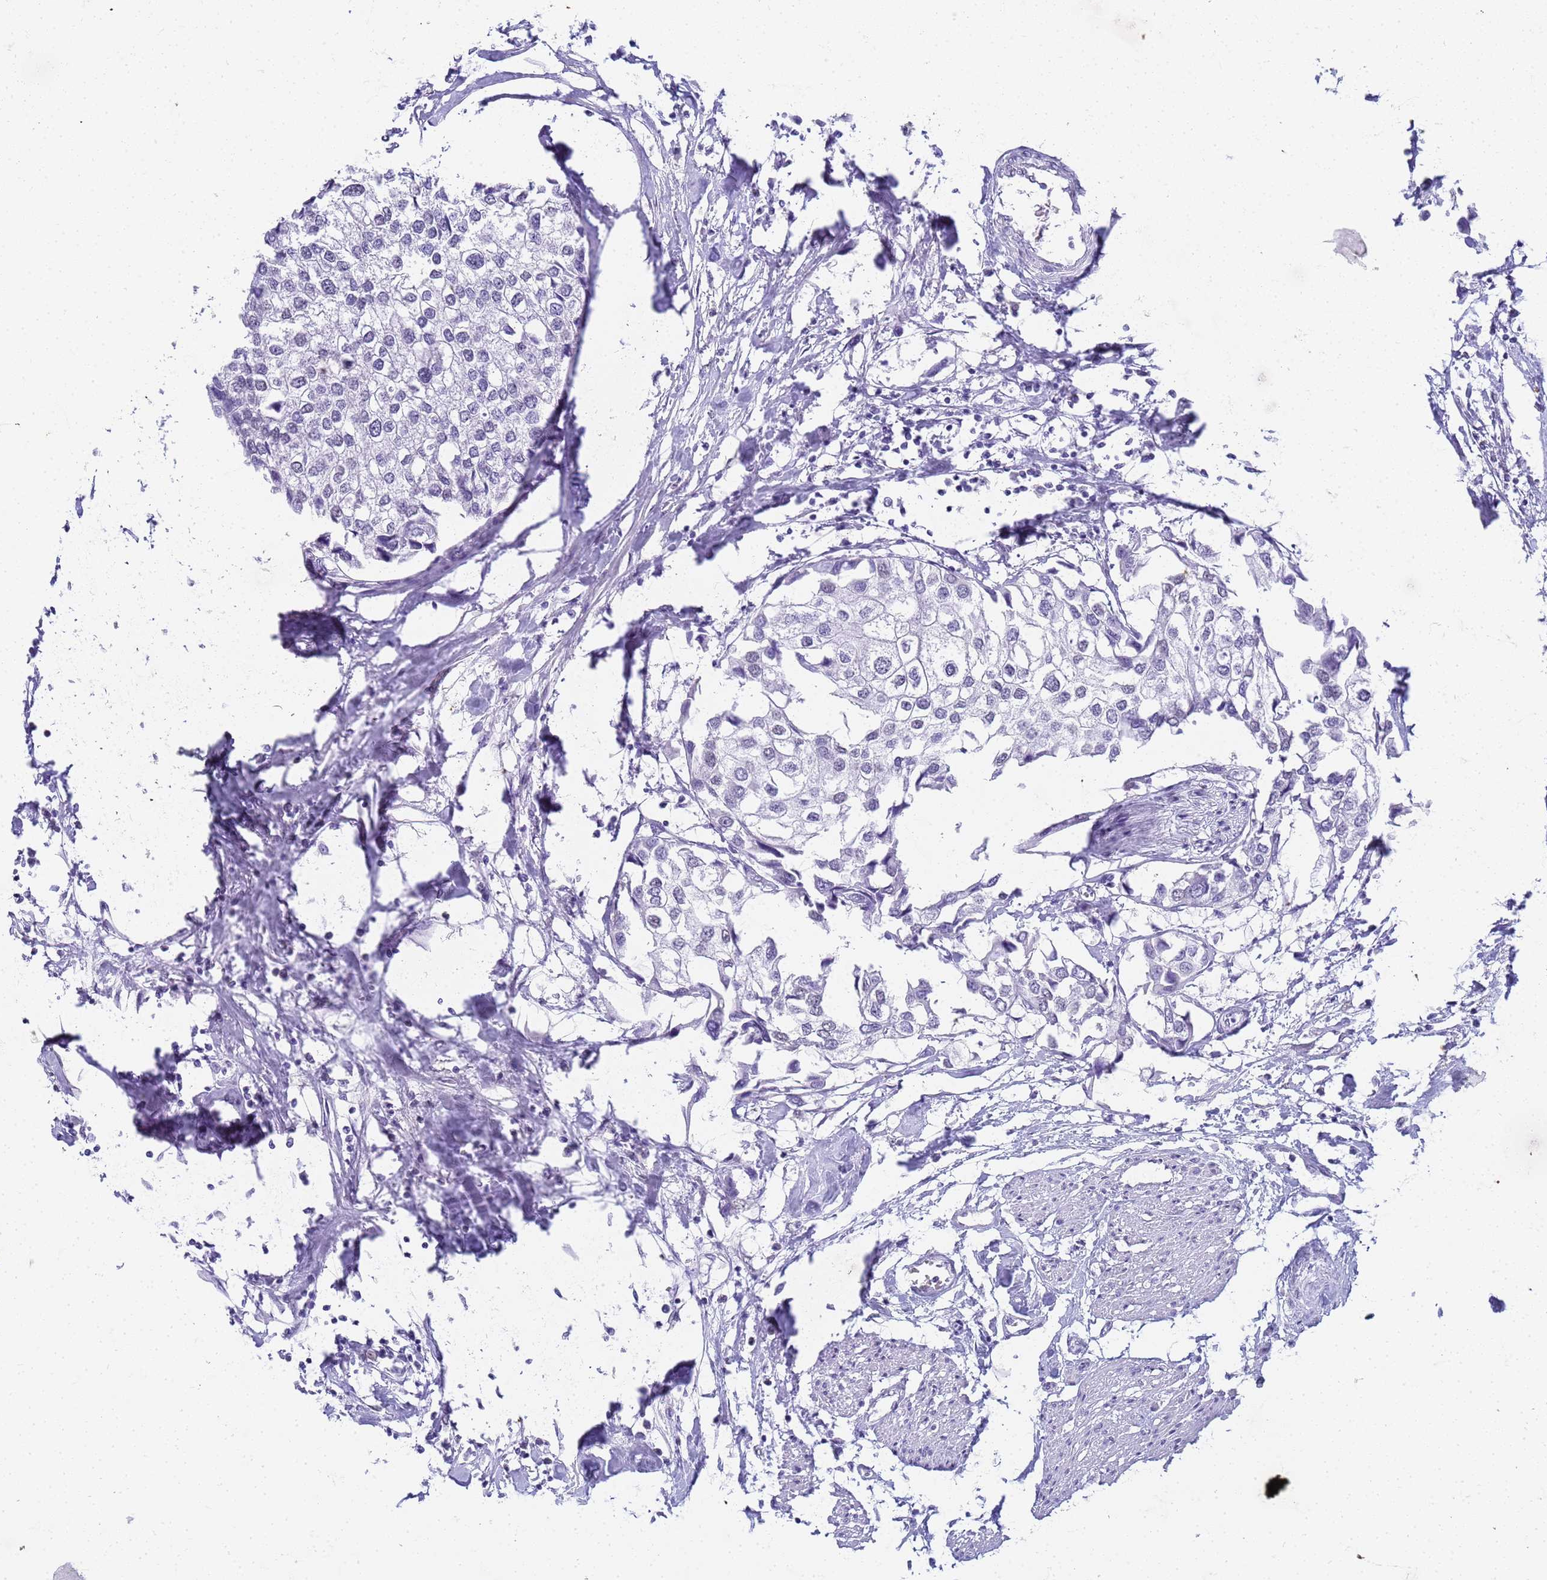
{"staining": {"intensity": "negative", "quantity": "none", "location": "none"}, "tissue": "urothelial cancer", "cell_type": "Tumor cells", "image_type": "cancer", "snomed": [{"axis": "morphology", "description": "Urothelial carcinoma, High grade"}, {"axis": "topography", "description": "Urinary bladder"}], "caption": "Immunohistochemical staining of urothelial cancer demonstrates no significant staining in tumor cells. (Stains: DAB immunohistochemistry (IHC) with hematoxylin counter stain, Microscopy: brightfield microscopy at high magnification).", "gene": "SLC7A9", "patient": {"sex": "male", "age": 64}}